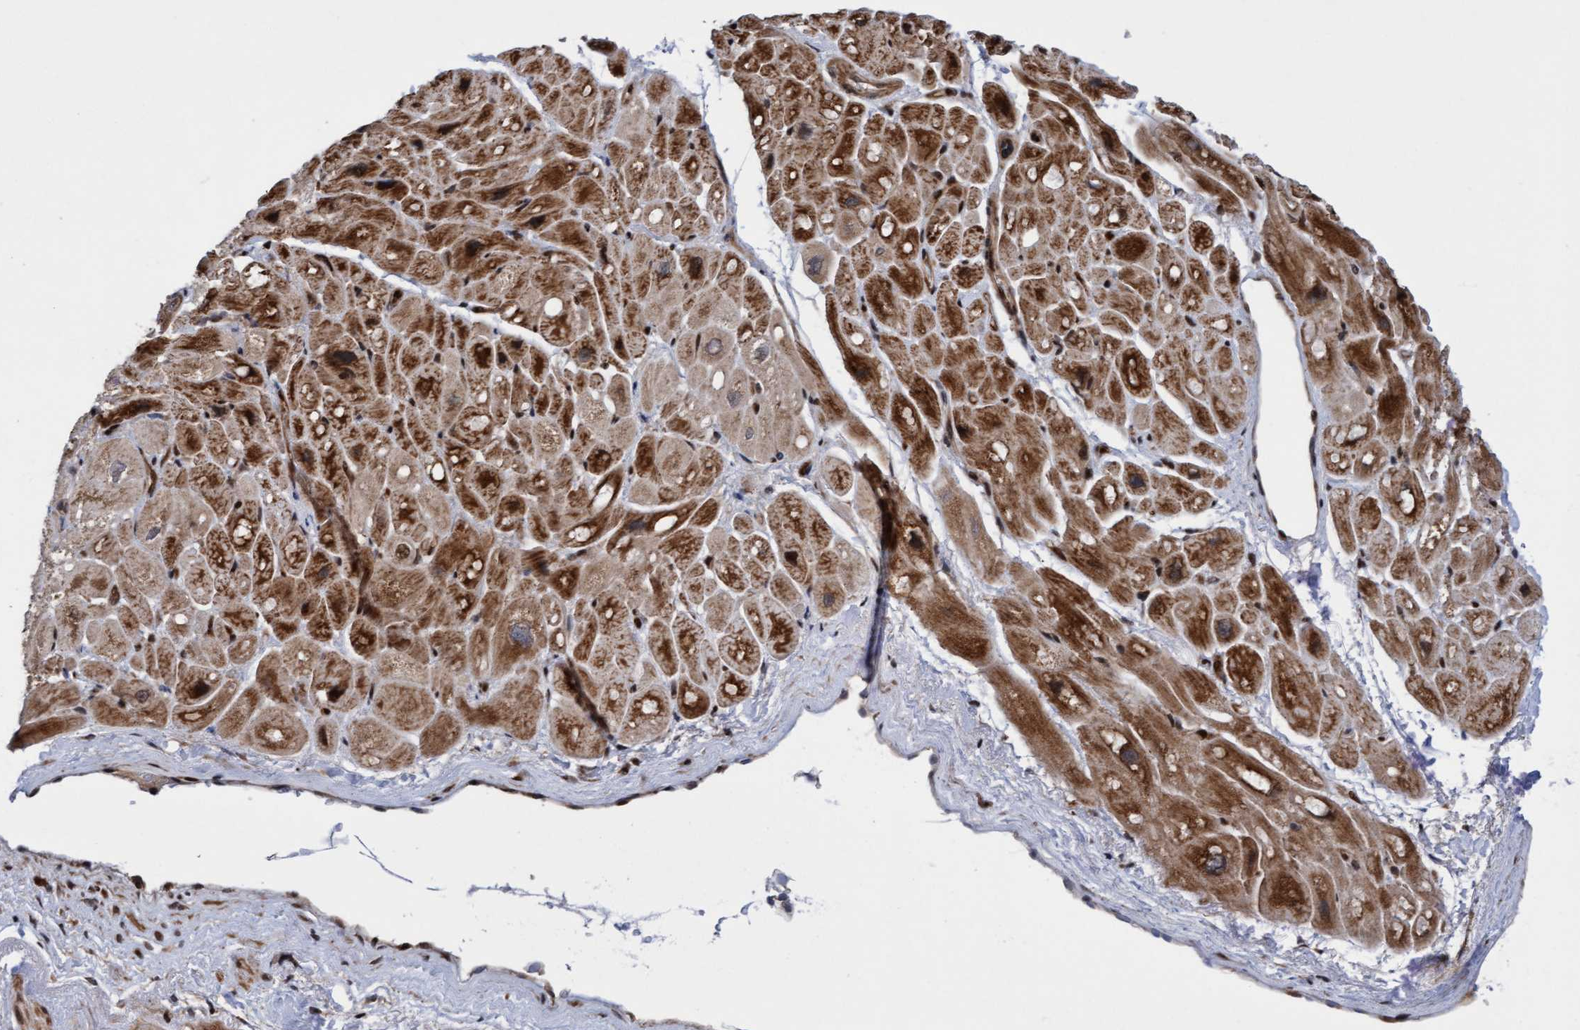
{"staining": {"intensity": "moderate", "quantity": ">75%", "location": "cytoplasmic/membranous"}, "tissue": "heart muscle", "cell_type": "Cardiomyocytes", "image_type": "normal", "snomed": [{"axis": "morphology", "description": "Normal tissue, NOS"}, {"axis": "topography", "description": "Heart"}], "caption": "A brown stain shows moderate cytoplasmic/membranous expression of a protein in cardiomyocytes of unremarkable heart muscle. The staining was performed using DAB to visualize the protein expression in brown, while the nuclei were stained in blue with hematoxylin (Magnification: 20x).", "gene": "ITFG1", "patient": {"sex": "male", "age": 49}}